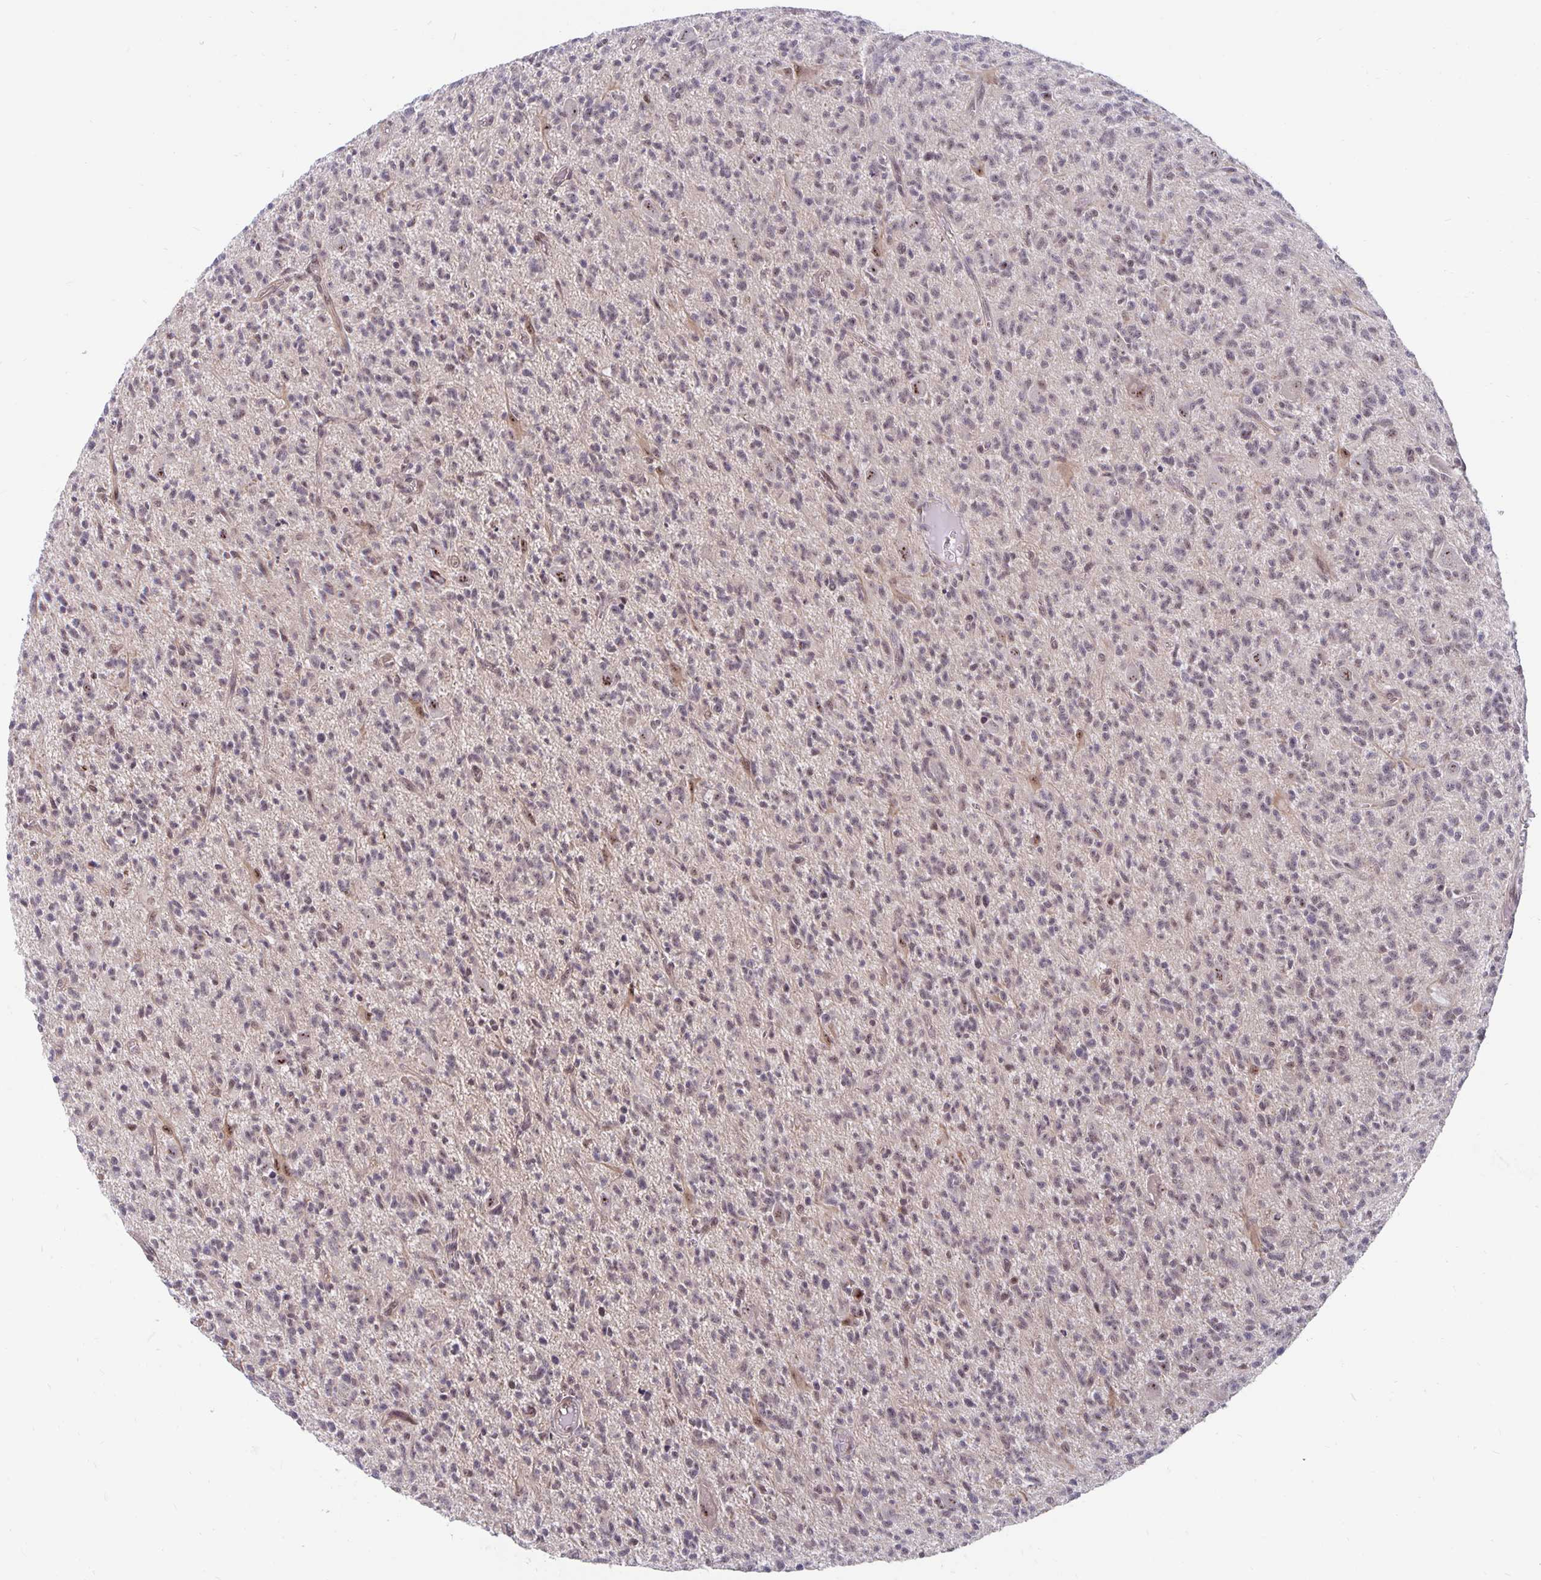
{"staining": {"intensity": "negative", "quantity": "none", "location": "none"}, "tissue": "glioma", "cell_type": "Tumor cells", "image_type": "cancer", "snomed": [{"axis": "morphology", "description": "Glioma, malignant, Low grade"}, {"axis": "topography", "description": "Brain"}], "caption": "Immunohistochemistry (IHC) photomicrograph of neoplastic tissue: malignant glioma (low-grade) stained with DAB (3,3'-diaminobenzidine) reveals no significant protein staining in tumor cells.", "gene": "EXOC6B", "patient": {"sex": "male", "age": 64}}